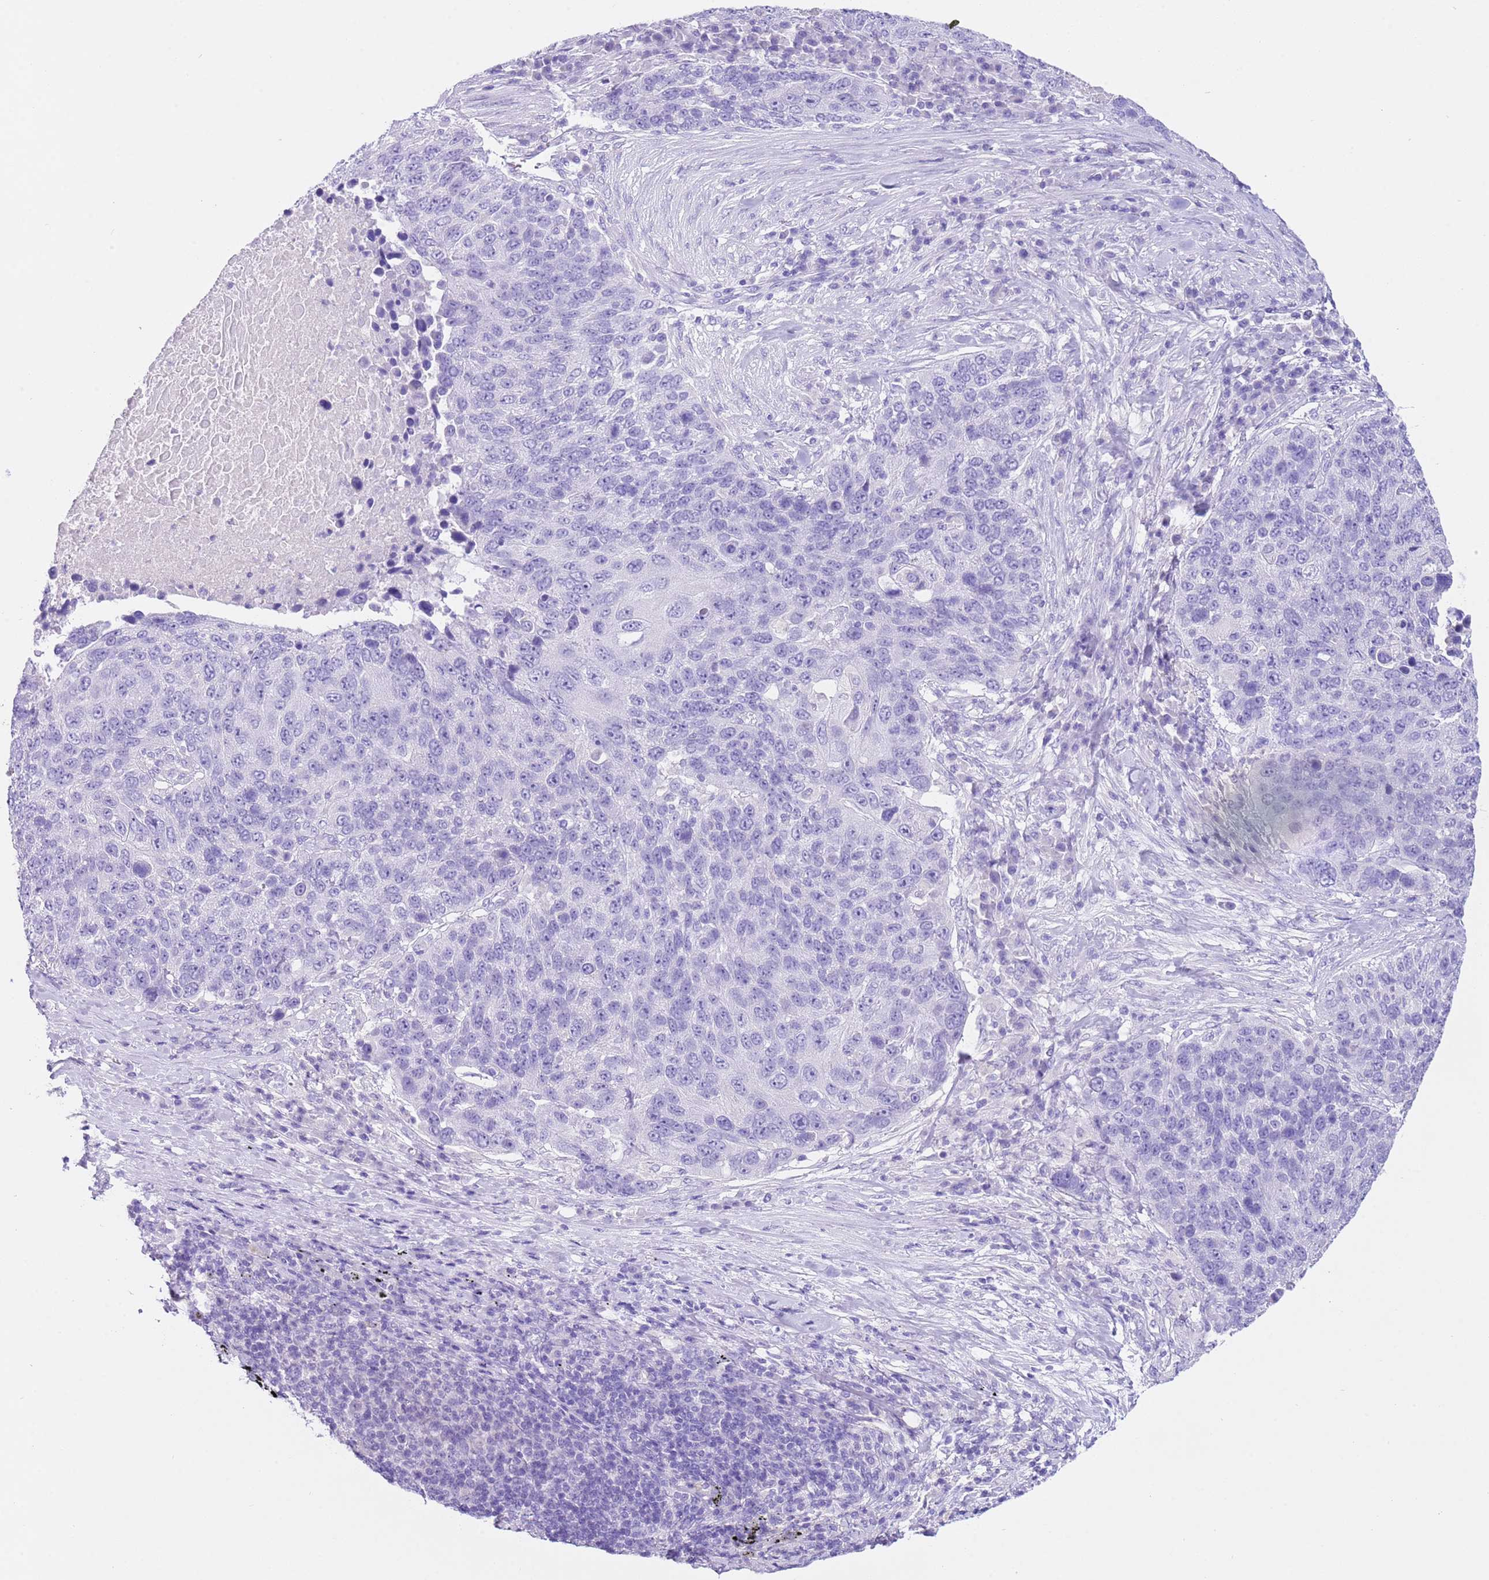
{"staining": {"intensity": "negative", "quantity": "none", "location": "none"}, "tissue": "lung cancer", "cell_type": "Tumor cells", "image_type": "cancer", "snomed": [{"axis": "morphology", "description": "Normal tissue, NOS"}, {"axis": "morphology", "description": "Squamous cell carcinoma, NOS"}, {"axis": "topography", "description": "Lymph node"}, {"axis": "topography", "description": "Lung"}], "caption": "Squamous cell carcinoma (lung) stained for a protein using immunohistochemistry (IHC) reveals no expression tumor cells.", "gene": "CPB1", "patient": {"sex": "male", "age": 66}}